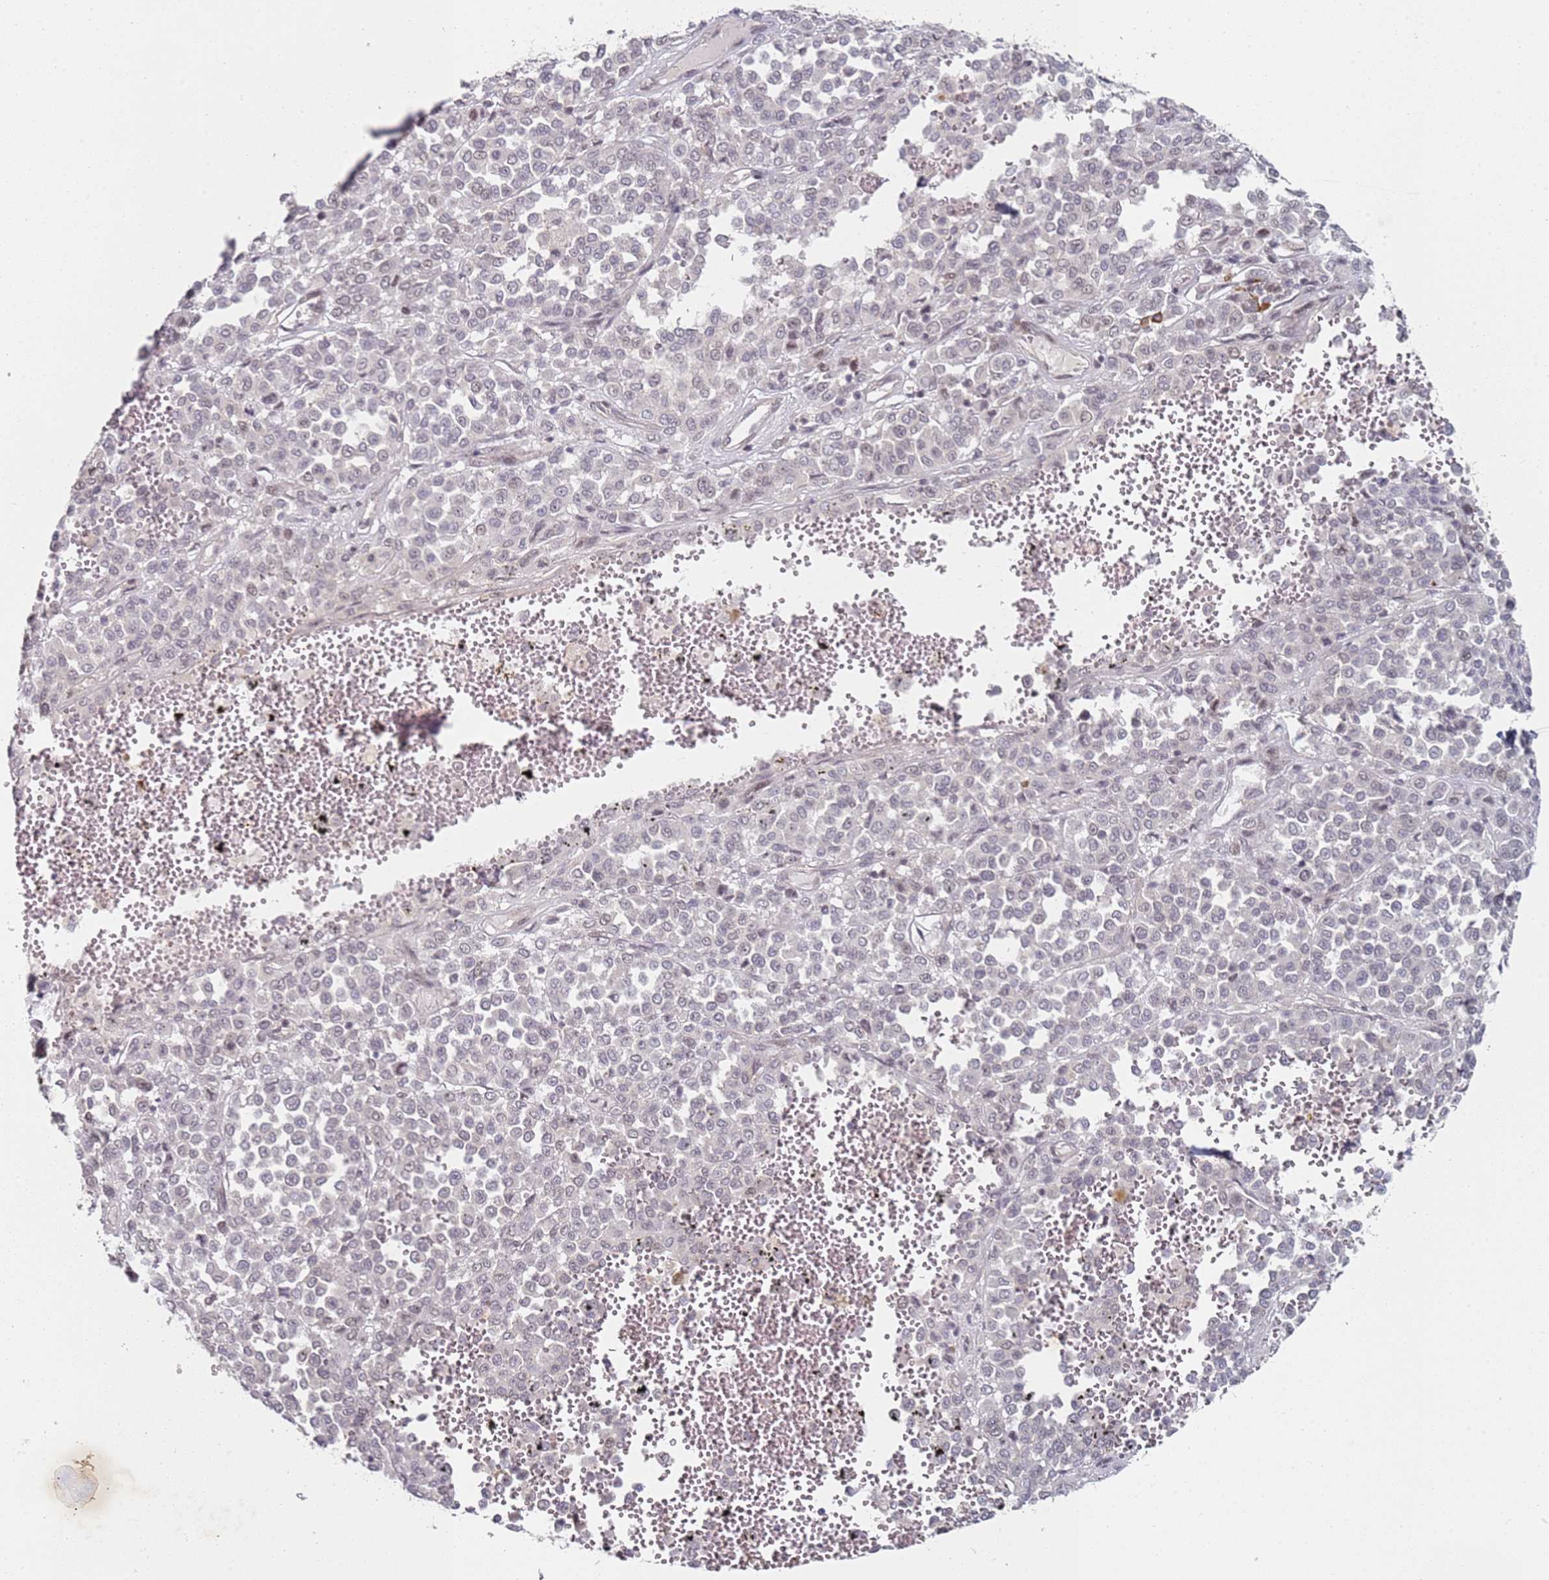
{"staining": {"intensity": "weak", "quantity": "<25%", "location": "nuclear"}, "tissue": "melanoma", "cell_type": "Tumor cells", "image_type": "cancer", "snomed": [{"axis": "morphology", "description": "Malignant melanoma, Metastatic site"}, {"axis": "topography", "description": "Pancreas"}], "caption": "Melanoma was stained to show a protein in brown. There is no significant expression in tumor cells. (Immunohistochemistry, brightfield microscopy, high magnification).", "gene": "ATF6B", "patient": {"sex": "female", "age": 30}}